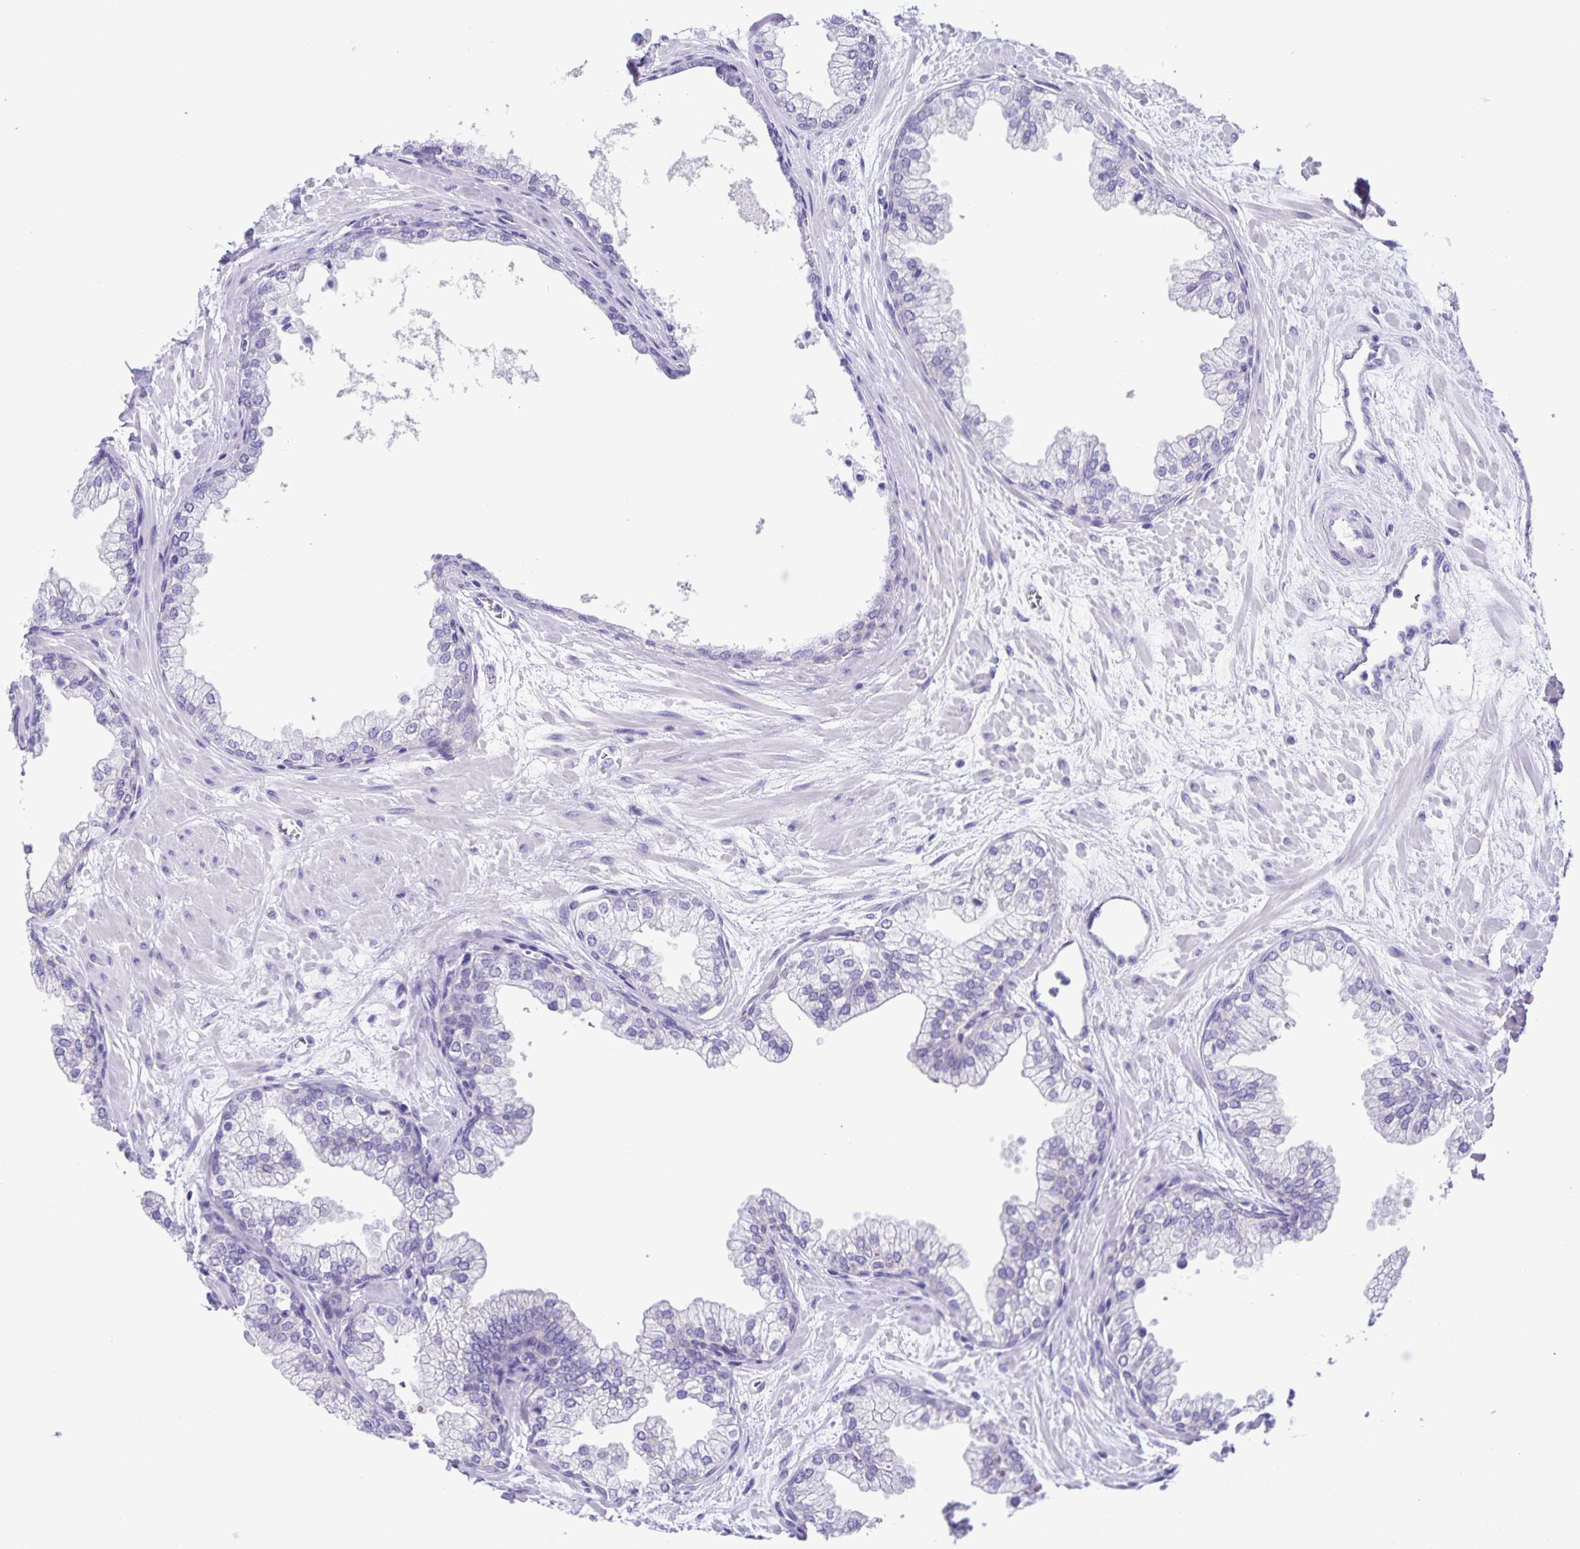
{"staining": {"intensity": "negative", "quantity": "none", "location": "none"}, "tissue": "prostate", "cell_type": "Glandular cells", "image_type": "normal", "snomed": [{"axis": "morphology", "description": "Normal tissue, NOS"}, {"axis": "topography", "description": "Prostate"}, {"axis": "topography", "description": "Peripheral nerve tissue"}], "caption": "Glandular cells are negative for protein expression in benign human prostate.", "gene": "CAPSL", "patient": {"sex": "male", "age": 61}}